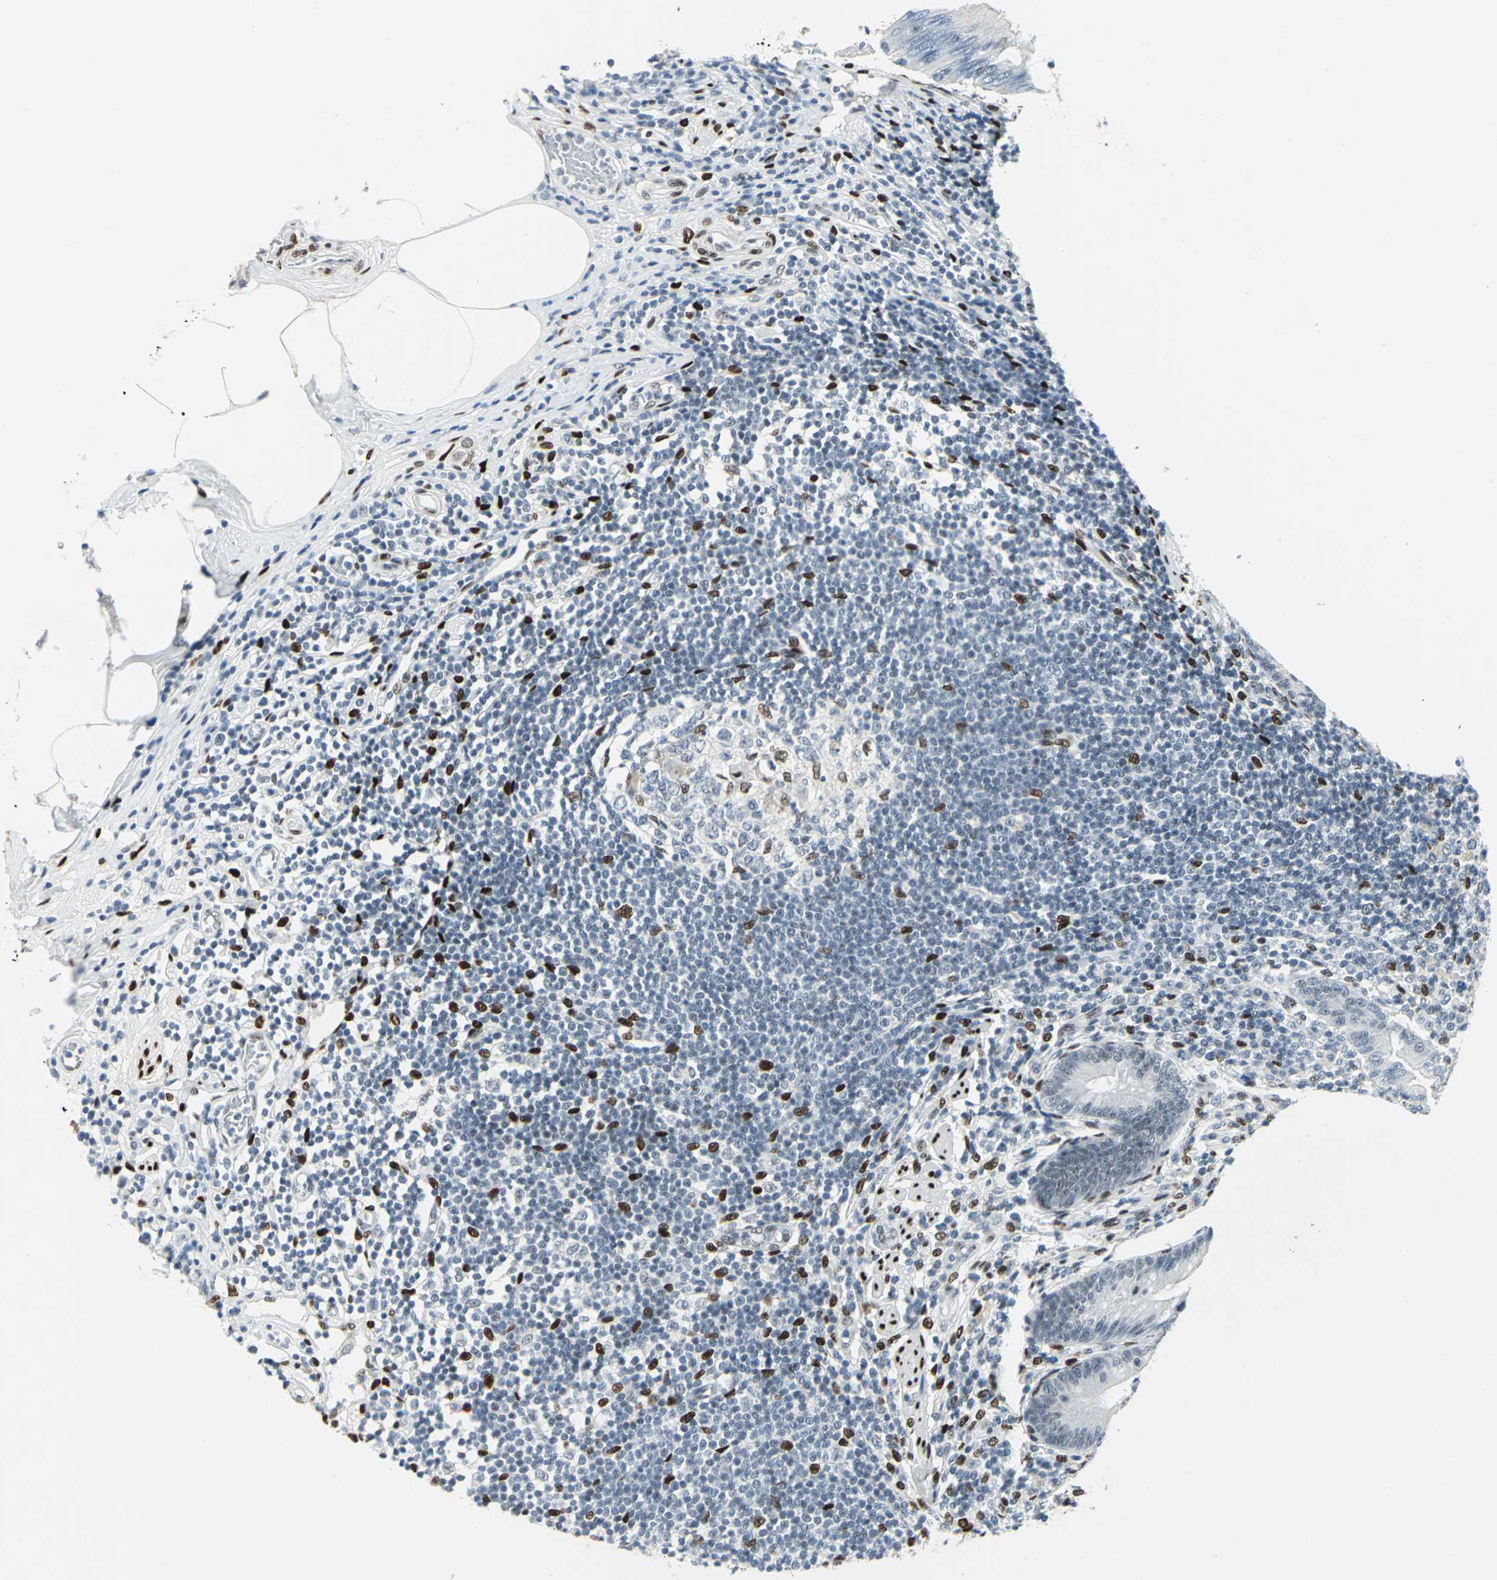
{"staining": {"intensity": "negative", "quantity": "none", "location": "none"}, "tissue": "appendix", "cell_type": "Glandular cells", "image_type": "normal", "snomed": [{"axis": "morphology", "description": "Normal tissue, NOS"}, {"axis": "morphology", "description": "Inflammation, NOS"}, {"axis": "topography", "description": "Appendix"}], "caption": "Protein analysis of normal appendix displays no significant staining in glandular cells.", "gene": "MEIS2", "patient": {"sex": "male", "age": 46}}